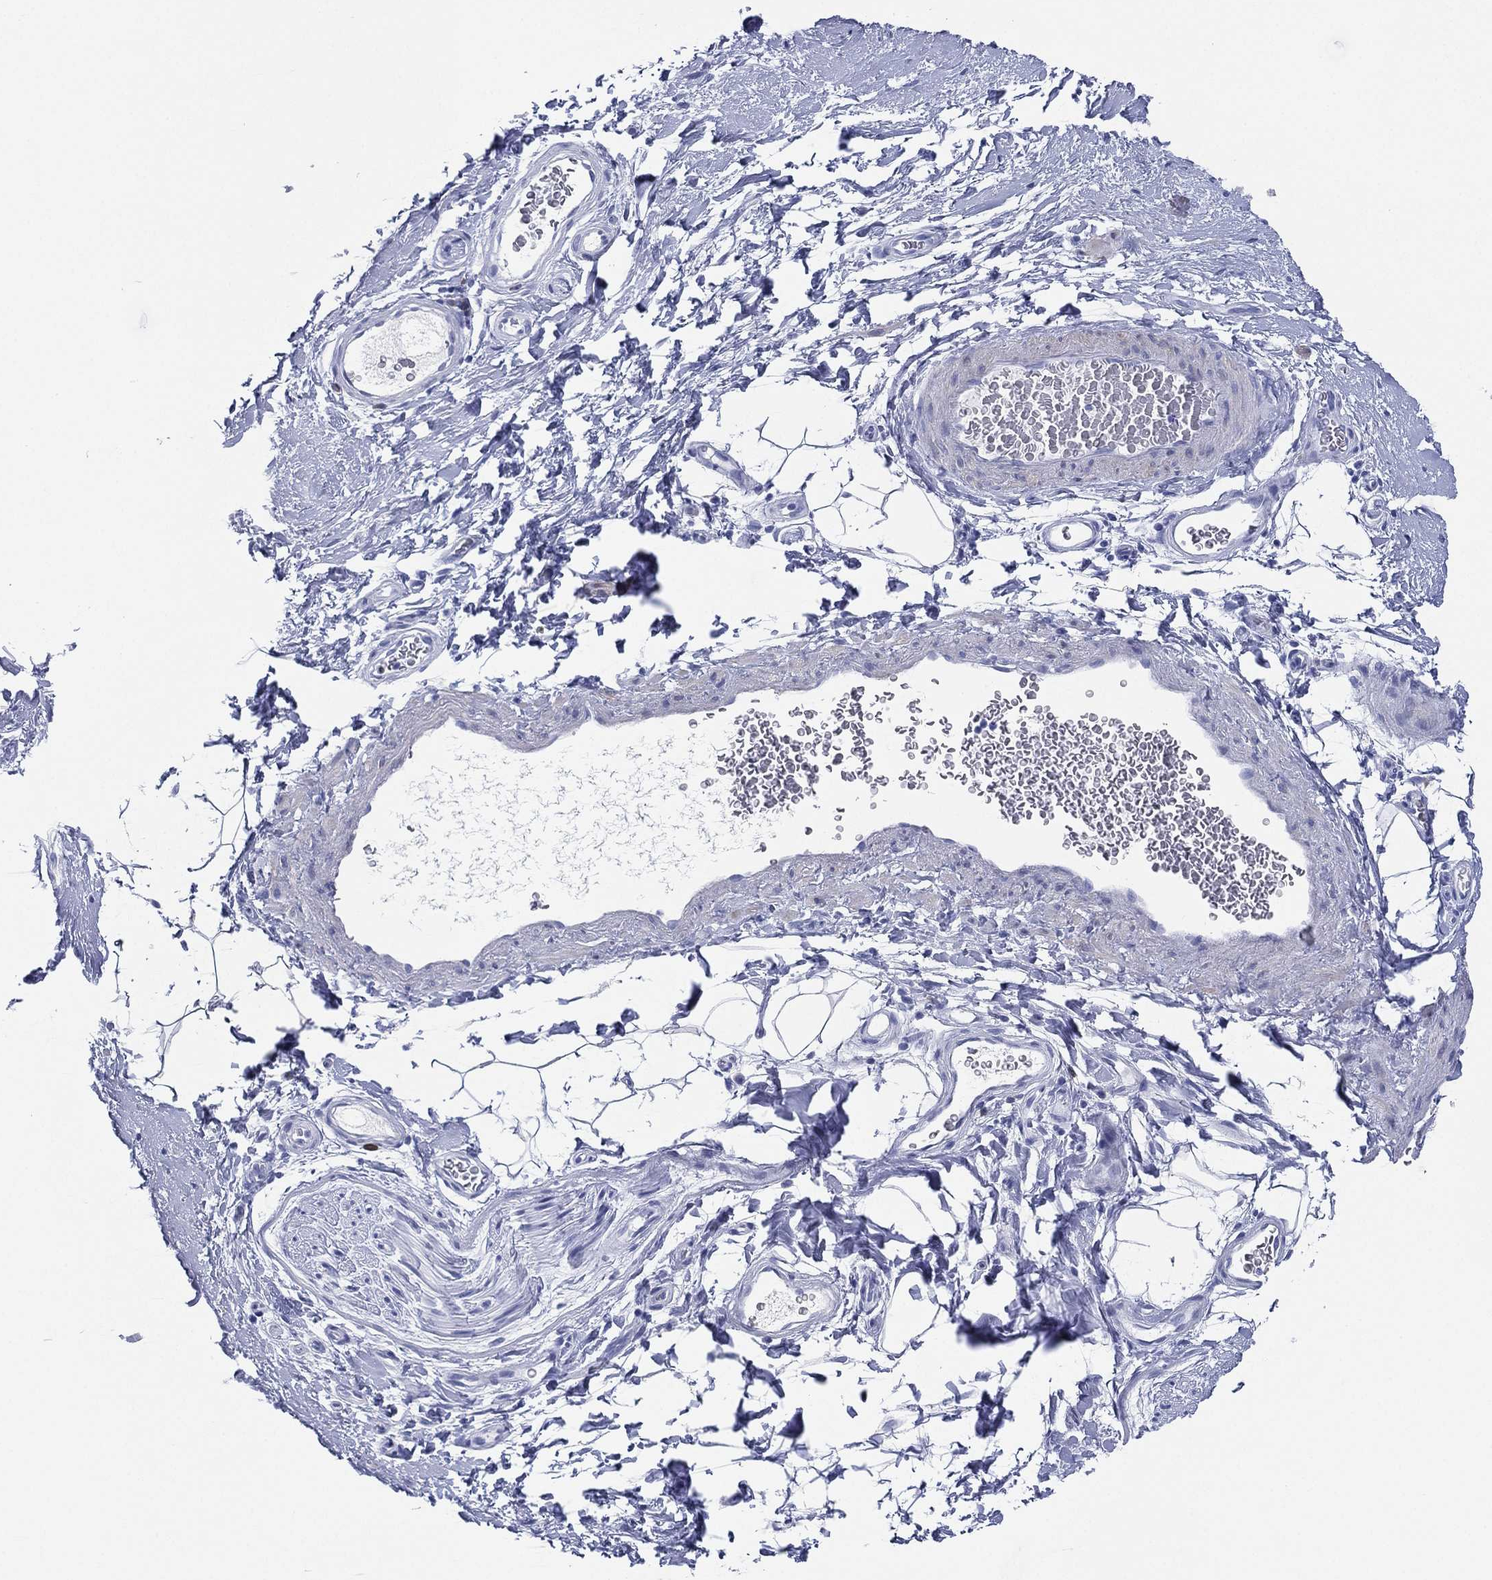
{"staining": {"intensity": "negative", "quantity": "none", "location": "none"}, "tissue": "soft tissue", "cell_type": "Chondrocytes", "image_type": "normal", "snomed": [{"axis": "morphology", "description": "Normal tissue, NOS"}, {"axis": "topography", "description": "Soft tissue"}, {"axis": "topography", "description": "Vascular tissue"}], "caption": "DAB (3,3'-diaminobenzidine) immunohistochemical staining of benign human soft tissue exhibits no significant positivity in chondrocytes.", "gene": "CD79A", "patient": {"sex": "male", "age": 41}}